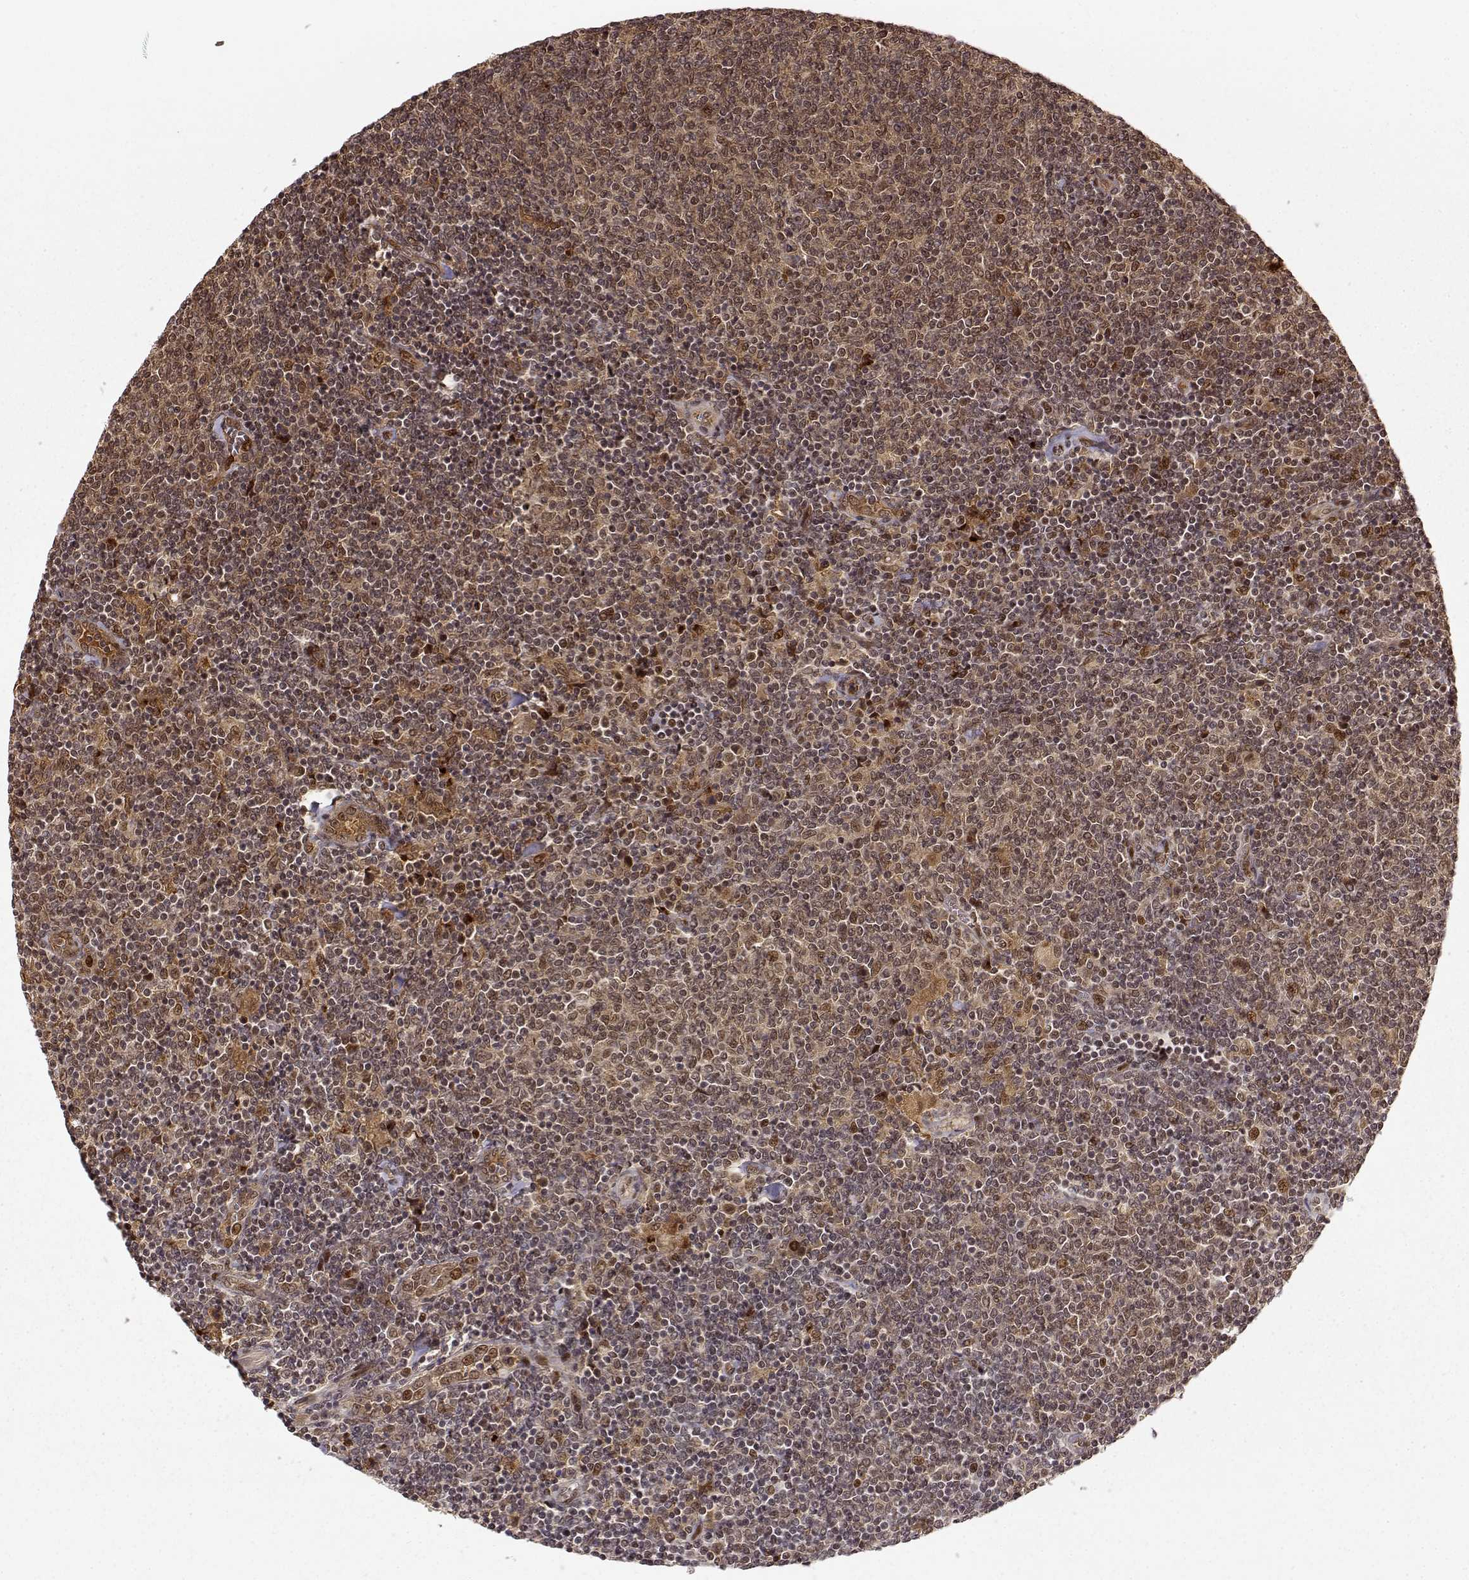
{"staining": {"intensity": "weak", "quantity": ">75%", "location": "cytoplasmic/membranous,nuclear"}, "tissue": "lymphoma", "cell_type": "Tumor cells", "image_type": "cancer", "snomed": [{"axis": "morphology", "description": "Malignant lymphoma, non-Hodgkin's type, Low grade"}, {"axis": "topography", "description": "Lymph node"}], "caption": "Immunohistochemical staining of human lymphoma displays weak cytoplasmic/membranous and nuclear protein staining in about >75% of tumor cells.", "gene": "MAEA", "patient": {"sex": "male", "age": 52}}